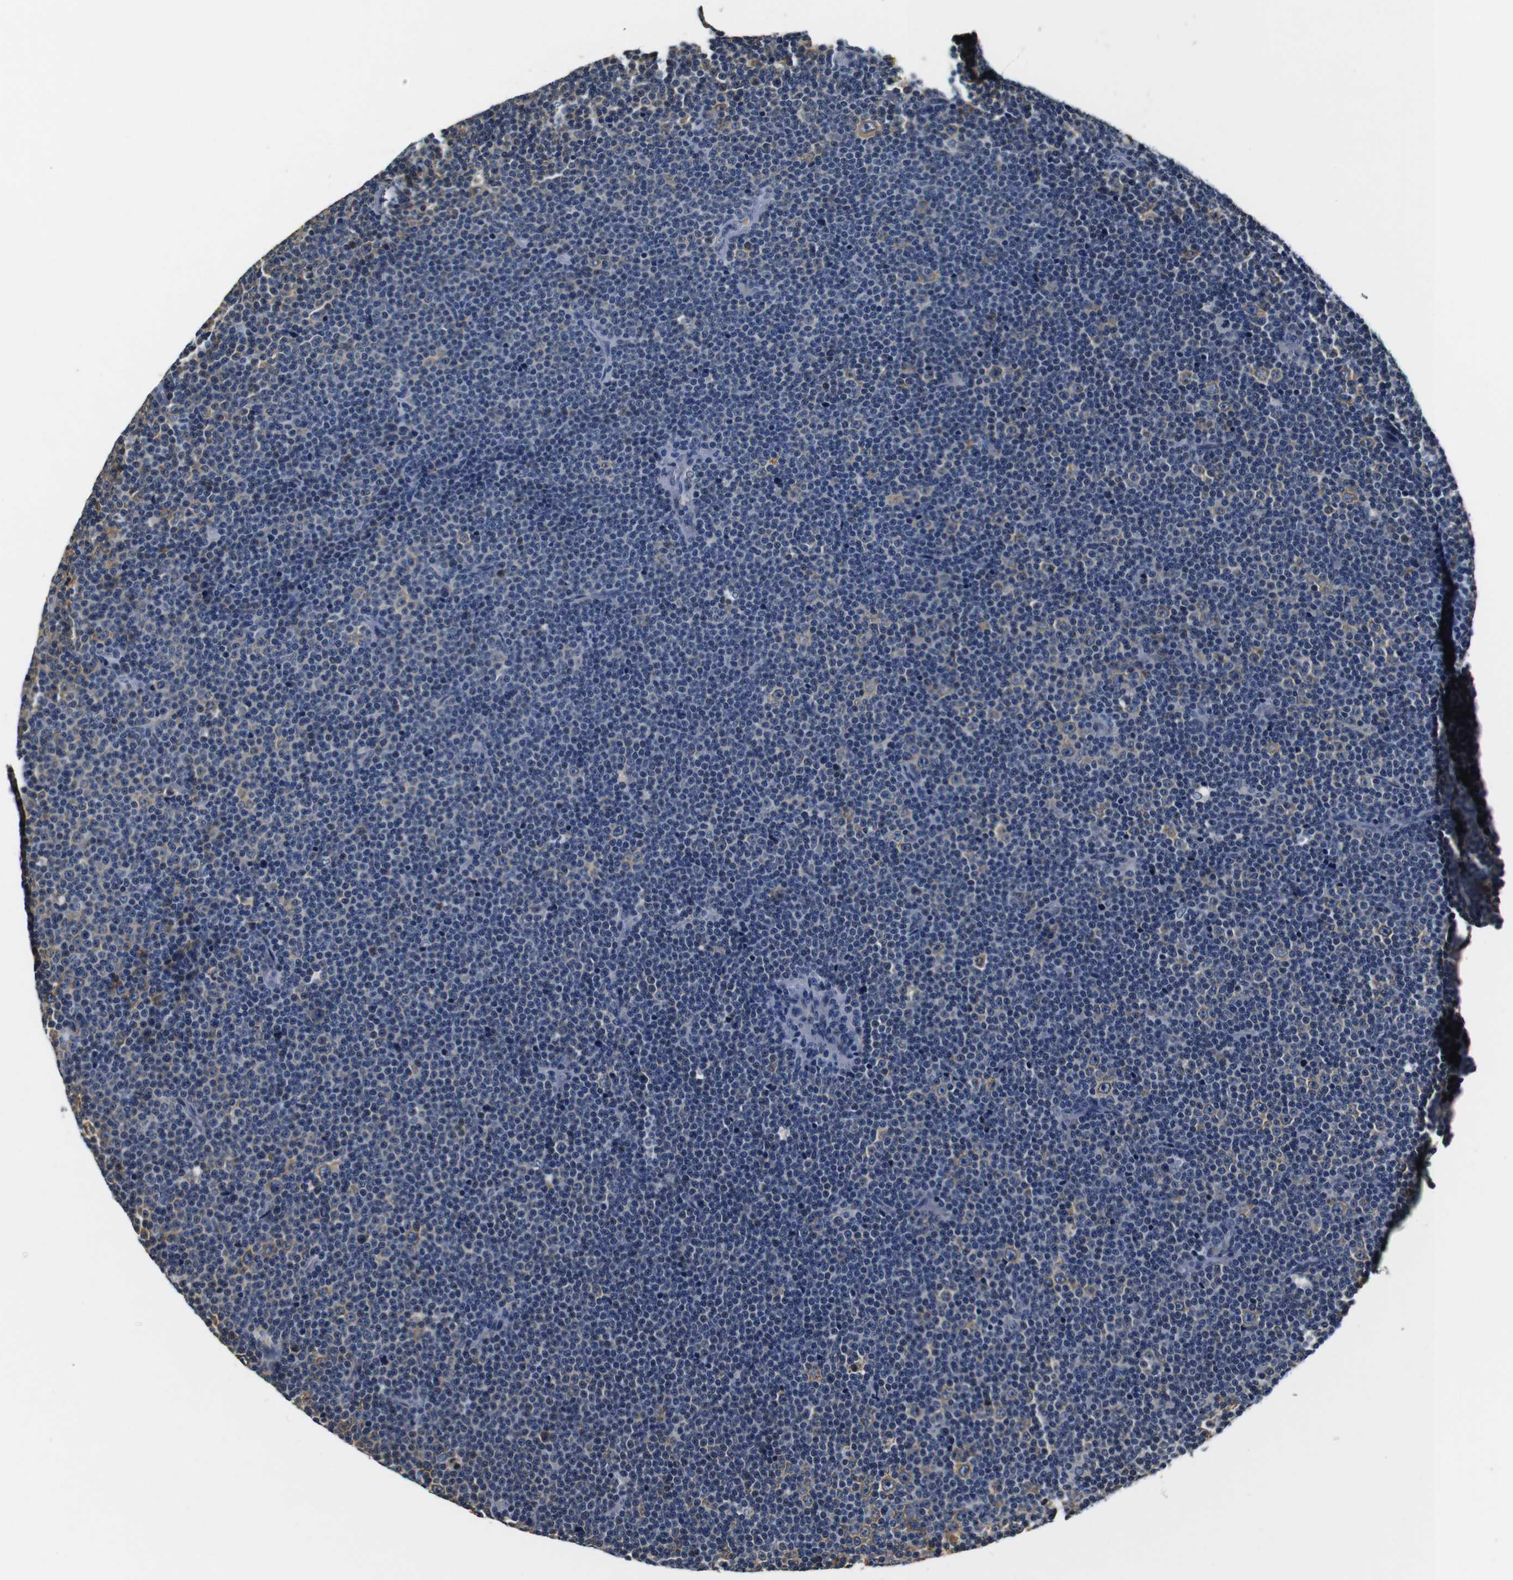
{"staining": {"intensity": "weak", "quantity": "25%-75%", "location": "cytoplasmic/membranous"}, "tissue": "lymphoma", "cell_type": "Tumor cells", "image_type": "cancer", "snomed": [{"axis": "morphology", "description": "Malignant lymphoma, non-Hodgkin's type, Low grade"}, {"axis": "topography", "description": "Lymph node"}], "caption": "Lymphoma tissue exhibits weak cytoplasmic/membranous staining in about 25%-75% of tumor cells", "gene": "COL1A1", "patient": {"sex": "female", "age": 67}}